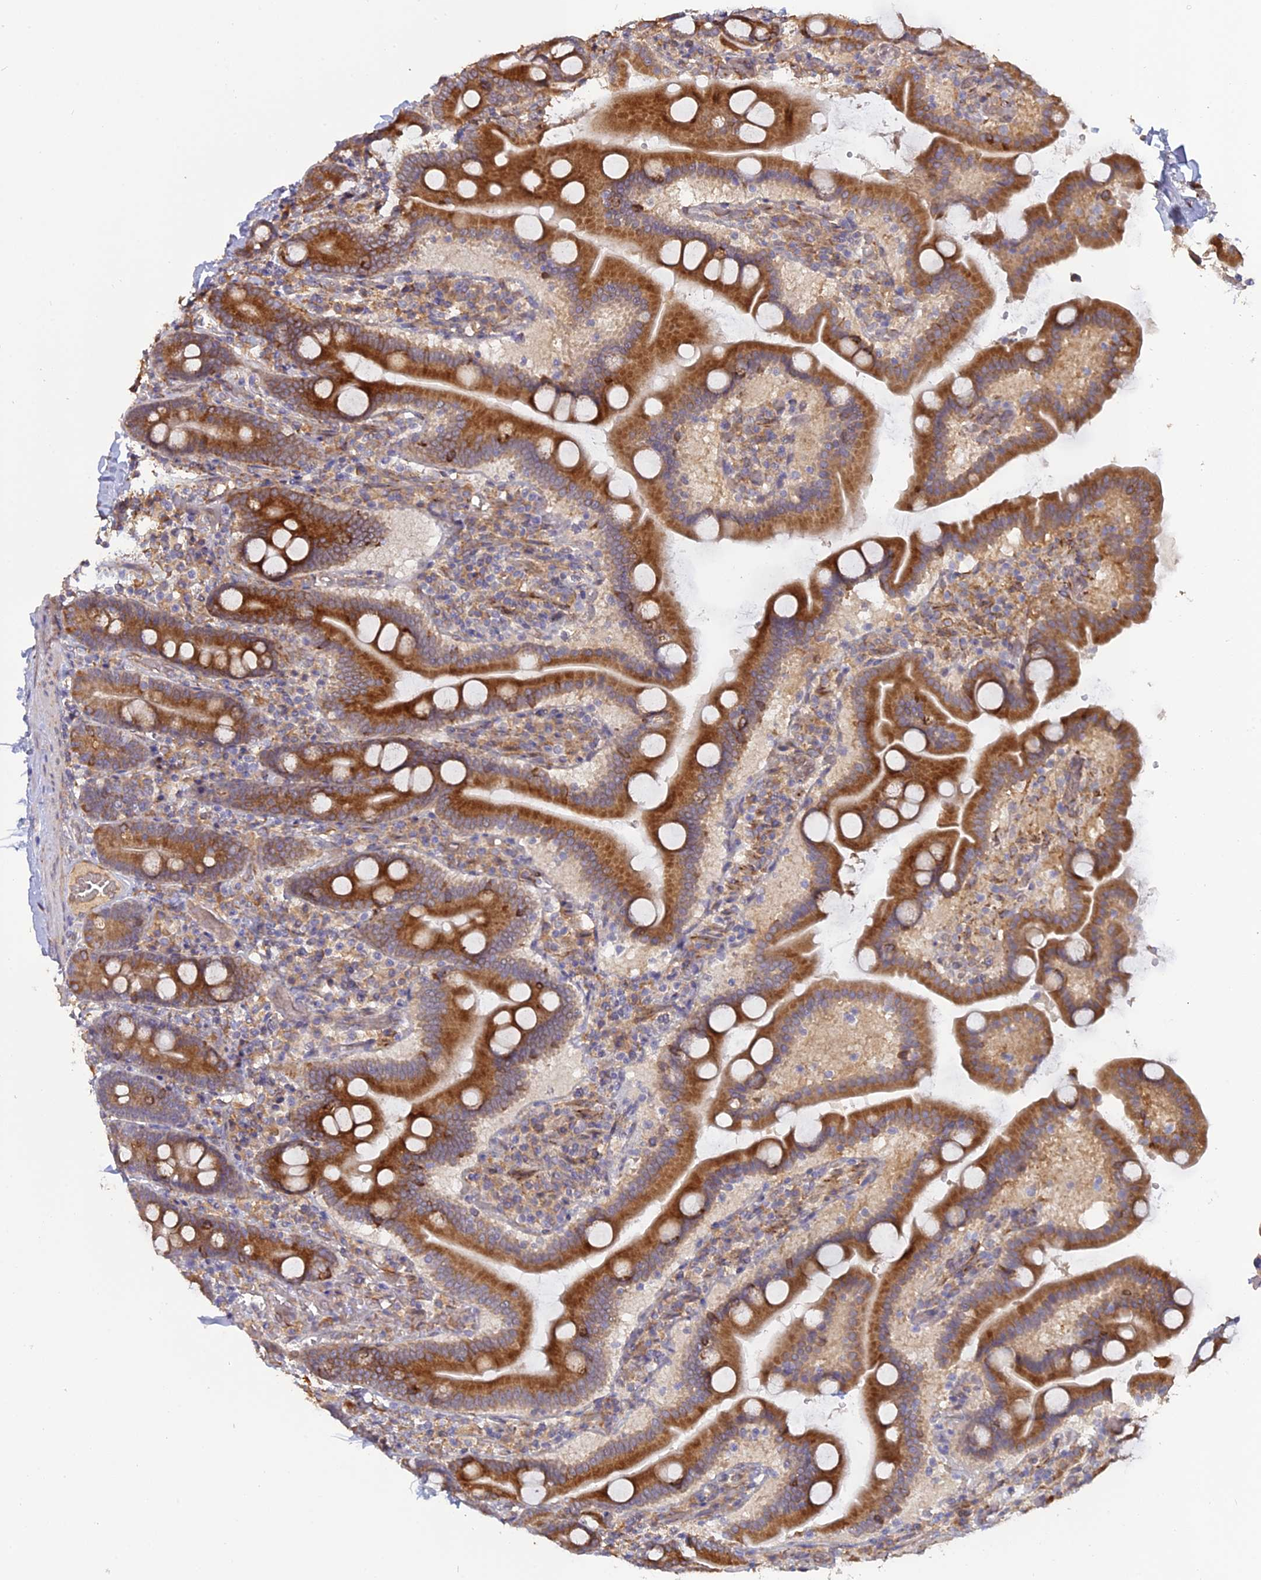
{"staining": {"intensity": "strong", "quantity": ">75%", "location": "cytoplasmic/membranous"}, "tissue": "duodenum", "cell_type": "Glandular cells", "image_type": "normal", "snomed": [{"axis": "morphology", "description": "Normal tissue, NOS"}, {"axis": "topography", "description": "Duodenum"}], "caption": "IHC of unremarkable duodenum displays high levels of strong cytoplasmic/membranous expression in approximately >75% of glandular cells.", "gene": "PPIC", "patient": {"sex": "male", "age": 55}}